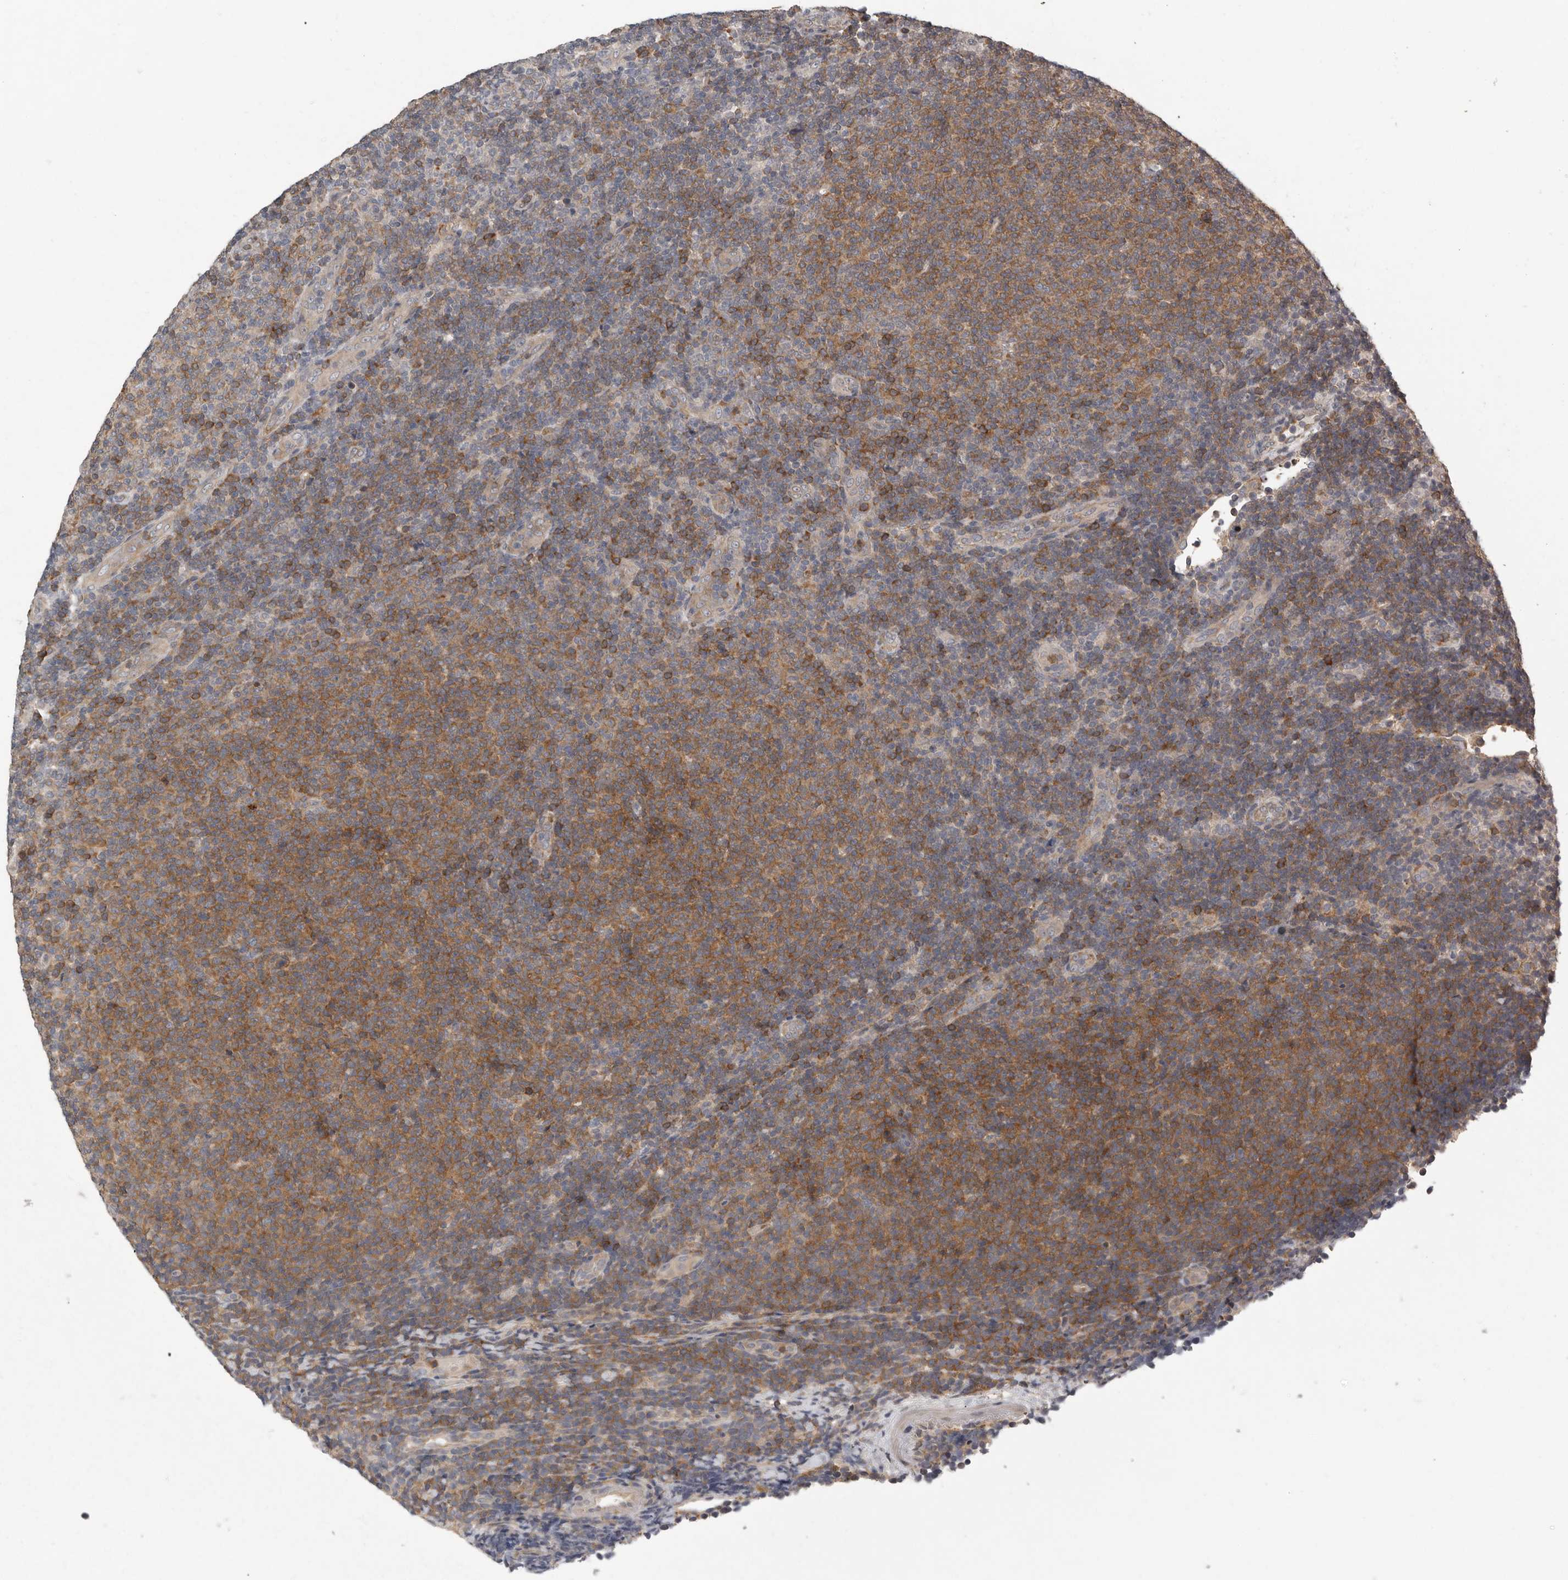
{"staining": {"intensity": "moderate", "quantity": ">75%", "location": "cytoplasmic/membranous"}, "tissue": "lymphoma", "cell_type": "Tumor cells", "image_type": "cancer", "snomed": [{"axis": "morphology", "description": "Malignant lymphoma, non-Hodgkin's type, Low grade"}, {"axis": "topography", "description": "Lymph node"}], "caption": "Human lymphoma stained for a protein (brown) reveals moderate cytoplasmic/membranous positive expression in about >75% of tumor cells.", "gene": "RALGPS2", "patient": {"sex": "male", "age": 66}}